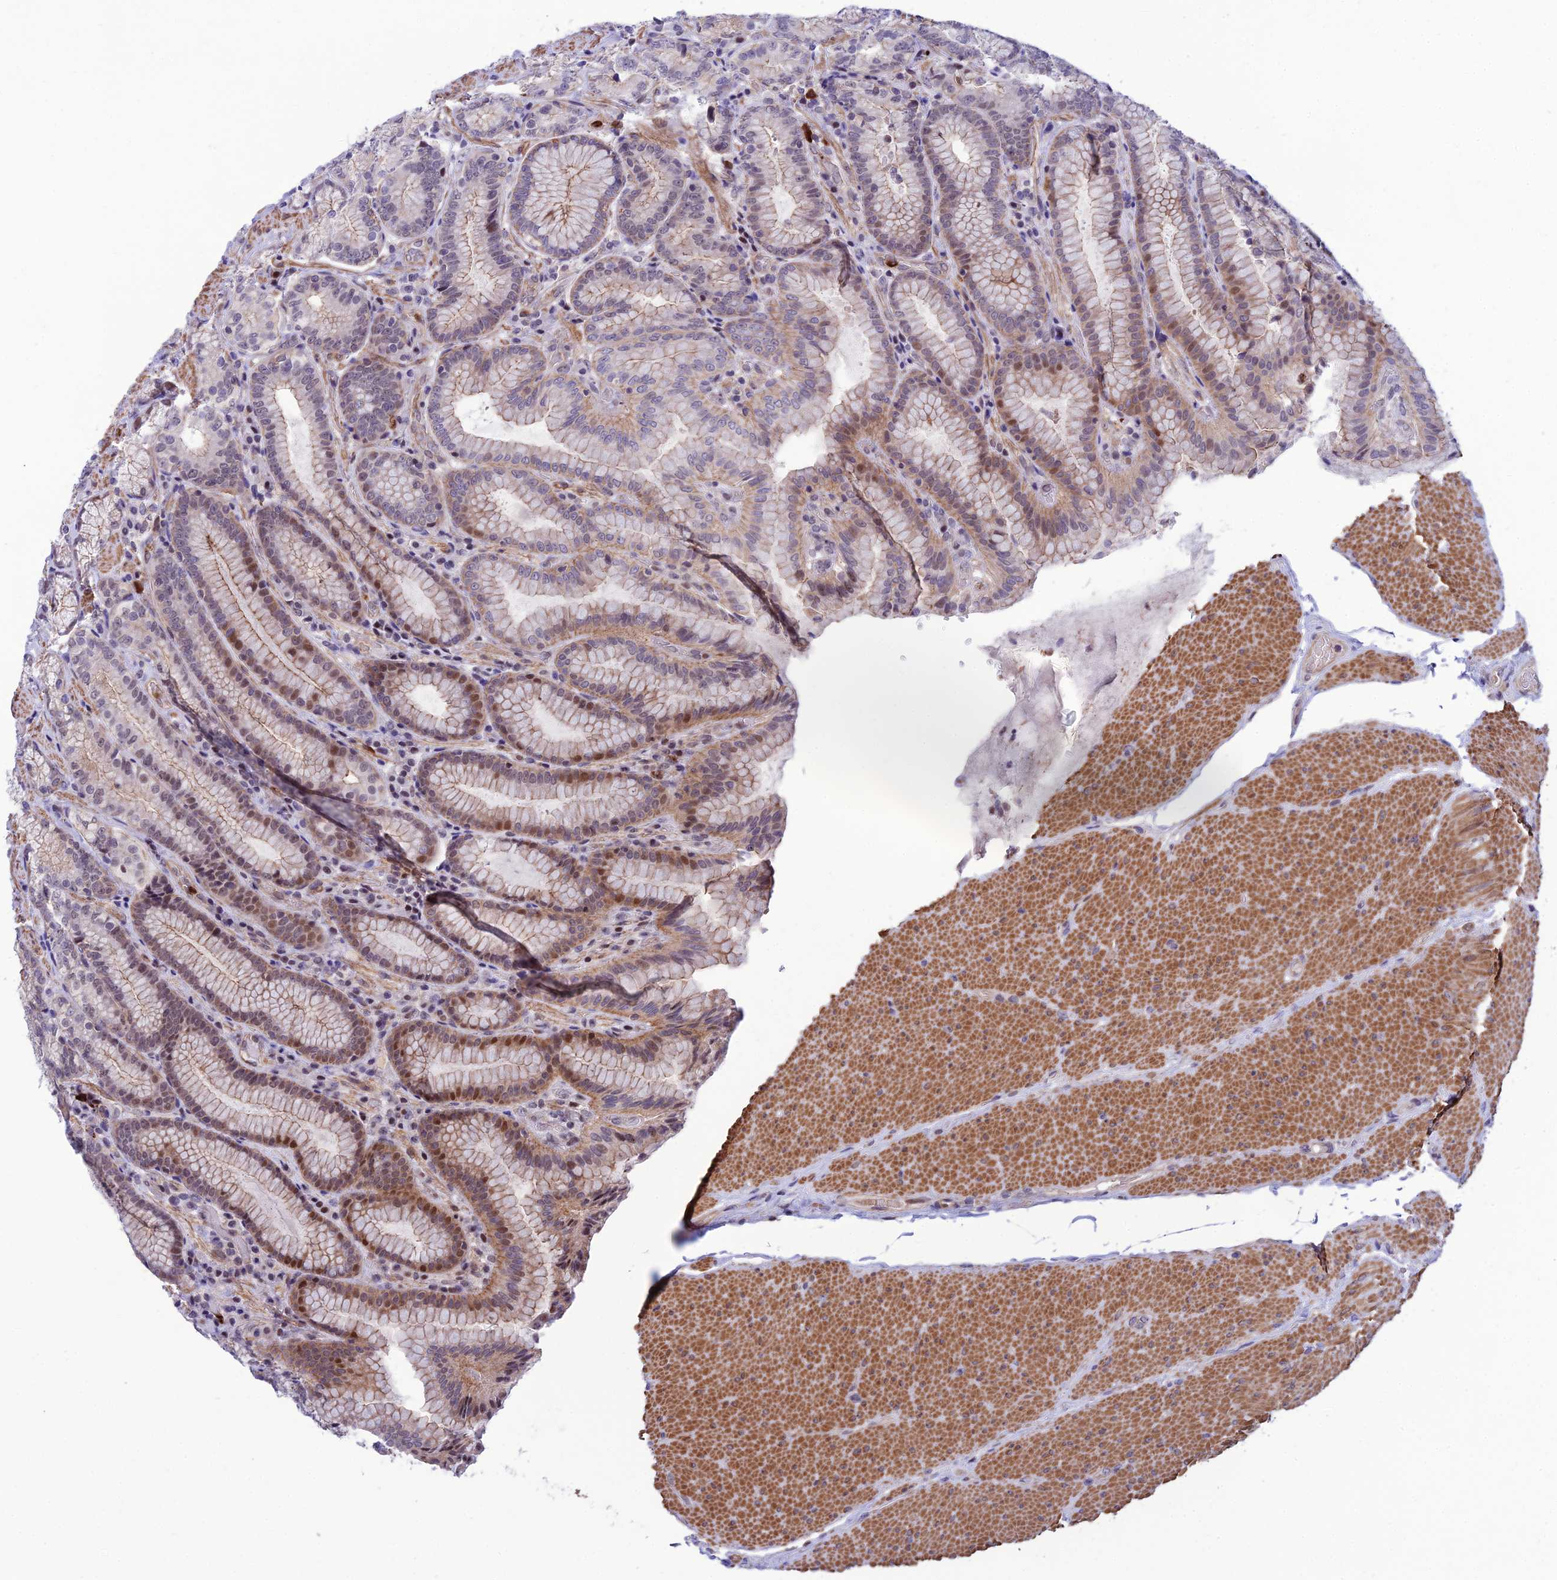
{"staining": {"intensity": "moderate", "quantity": "25%-75%", "location": "cytoplasmic/membranous,nuclear"}, "tissue": "stomach", "cell_type": "Glandular cells", "image_type": "normal", "snomed": [{"axis": "morphology", "description": "Normal tissue, NOS"}, {"axis": "topography", "description": "Stomach, upper"}, {"axis": "topography", "description": "Stomach, lower"}], "caption": "Brown immunohistochemical staining in unremarkable human stomach displays moderate cytoplasmic/membranous,nuclear positivity in approximately 25%-75% of glandular cells. The staining was performed using DAB (3,3'-diaminobenzidine) to visualize the protein expression in brown, while the nuclei were stained in blue with hematoxylin (Magnification: 20x).", "gene": "COL6A6", "patient": {"sex": "female", "age": 76}}